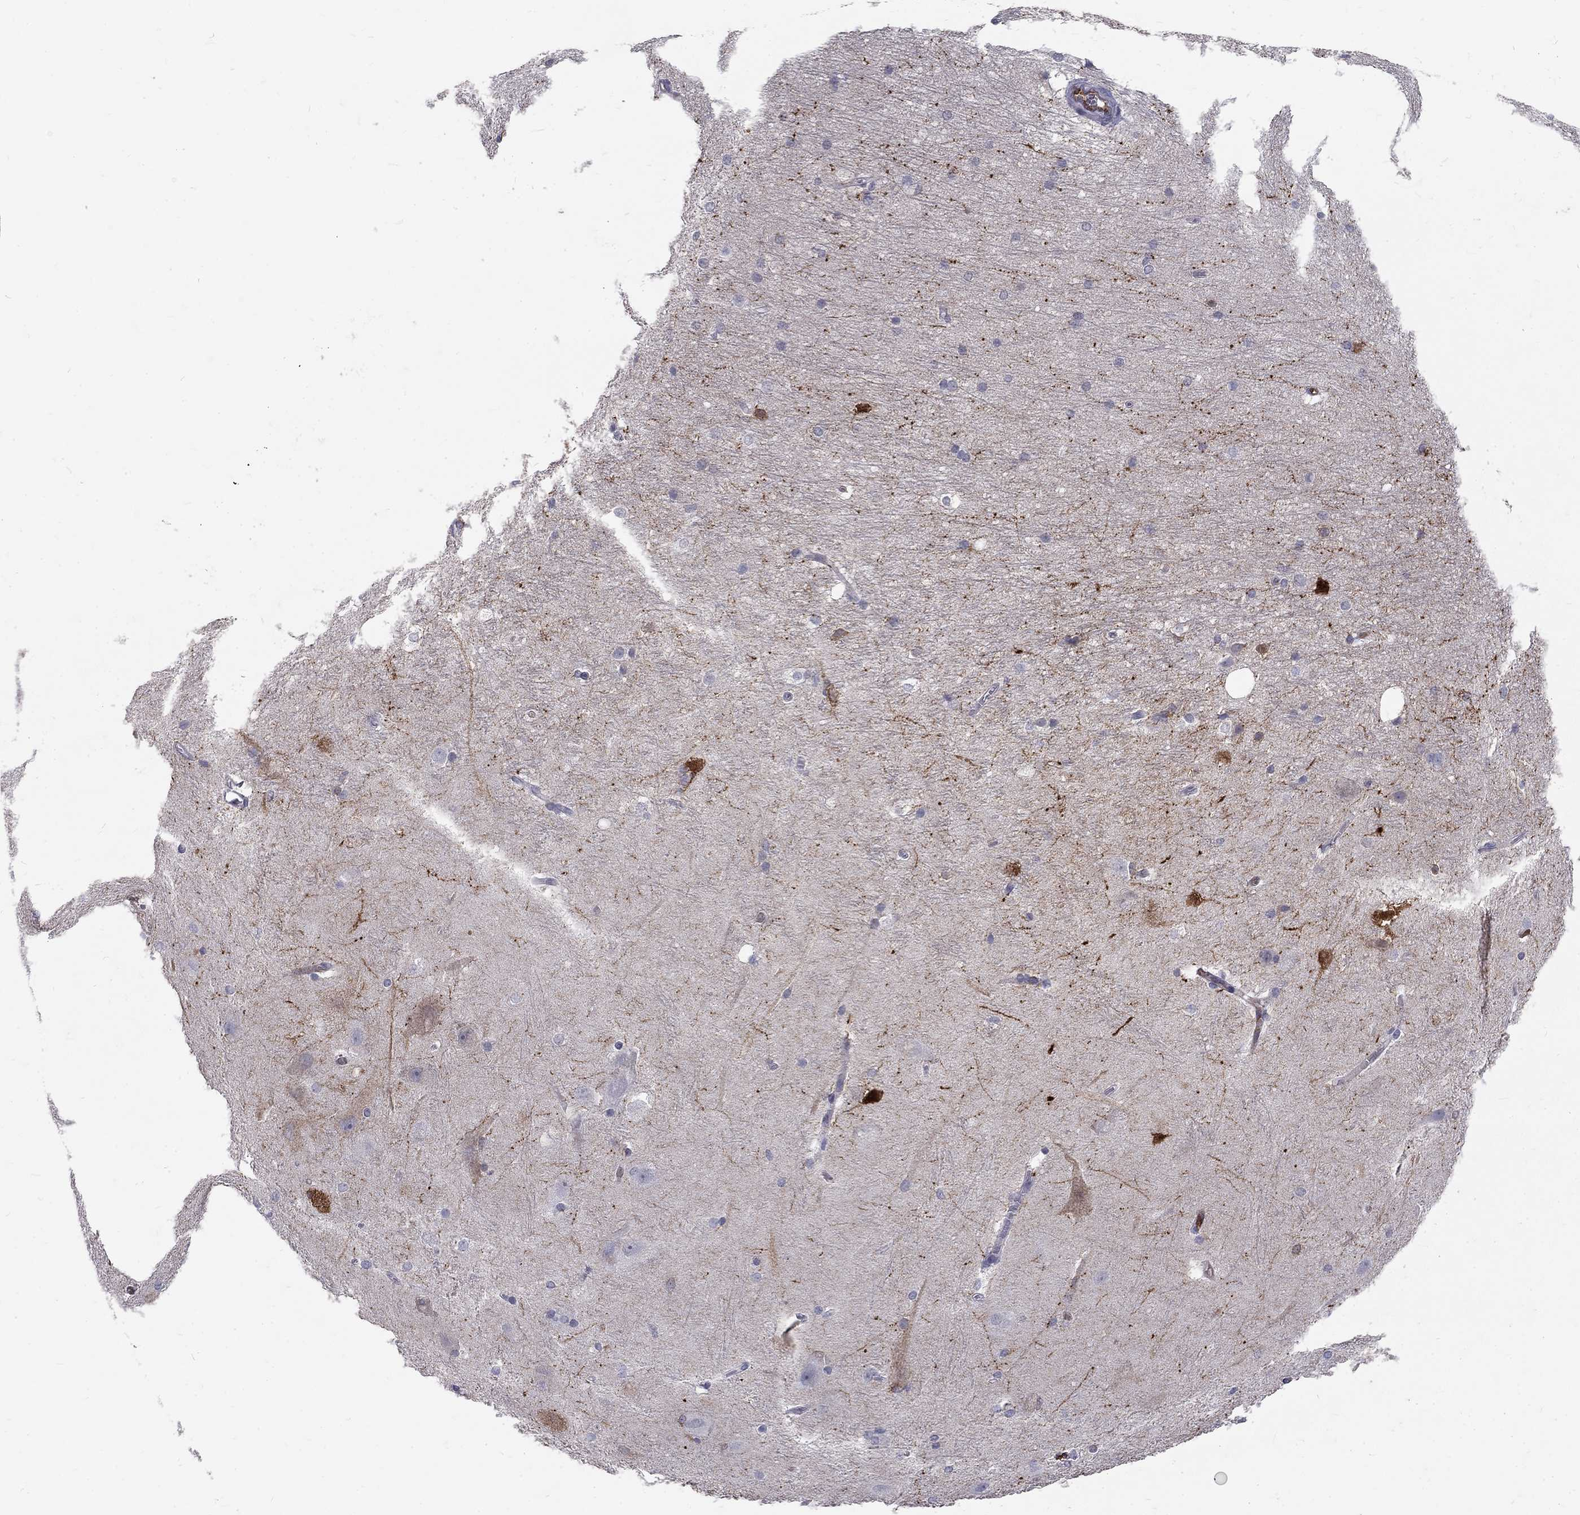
{"staining": {"intensity": "strong", "quantity": "<25%", "location": "cytoplasmic/membranous"}, "tissue": "hippocampus", "cell_type": "Glial cells", "image_type": "normal", "snomed": [{"axis": "morphology", "description": "Normal tissue, NOS"}, {"axis": "topography", "description": "Cerebral cortex"}, {"axis": "topography", "description": "Hippocampus"}], "caption": "An image showing strong cytoplasmic/membranous expression in approximately <25% of glial cells in benign hippocampus, as visualized by brown immunohistochemical staining.", "gene": "NOS1", "patient": {"sex": "female", "age": 19}}